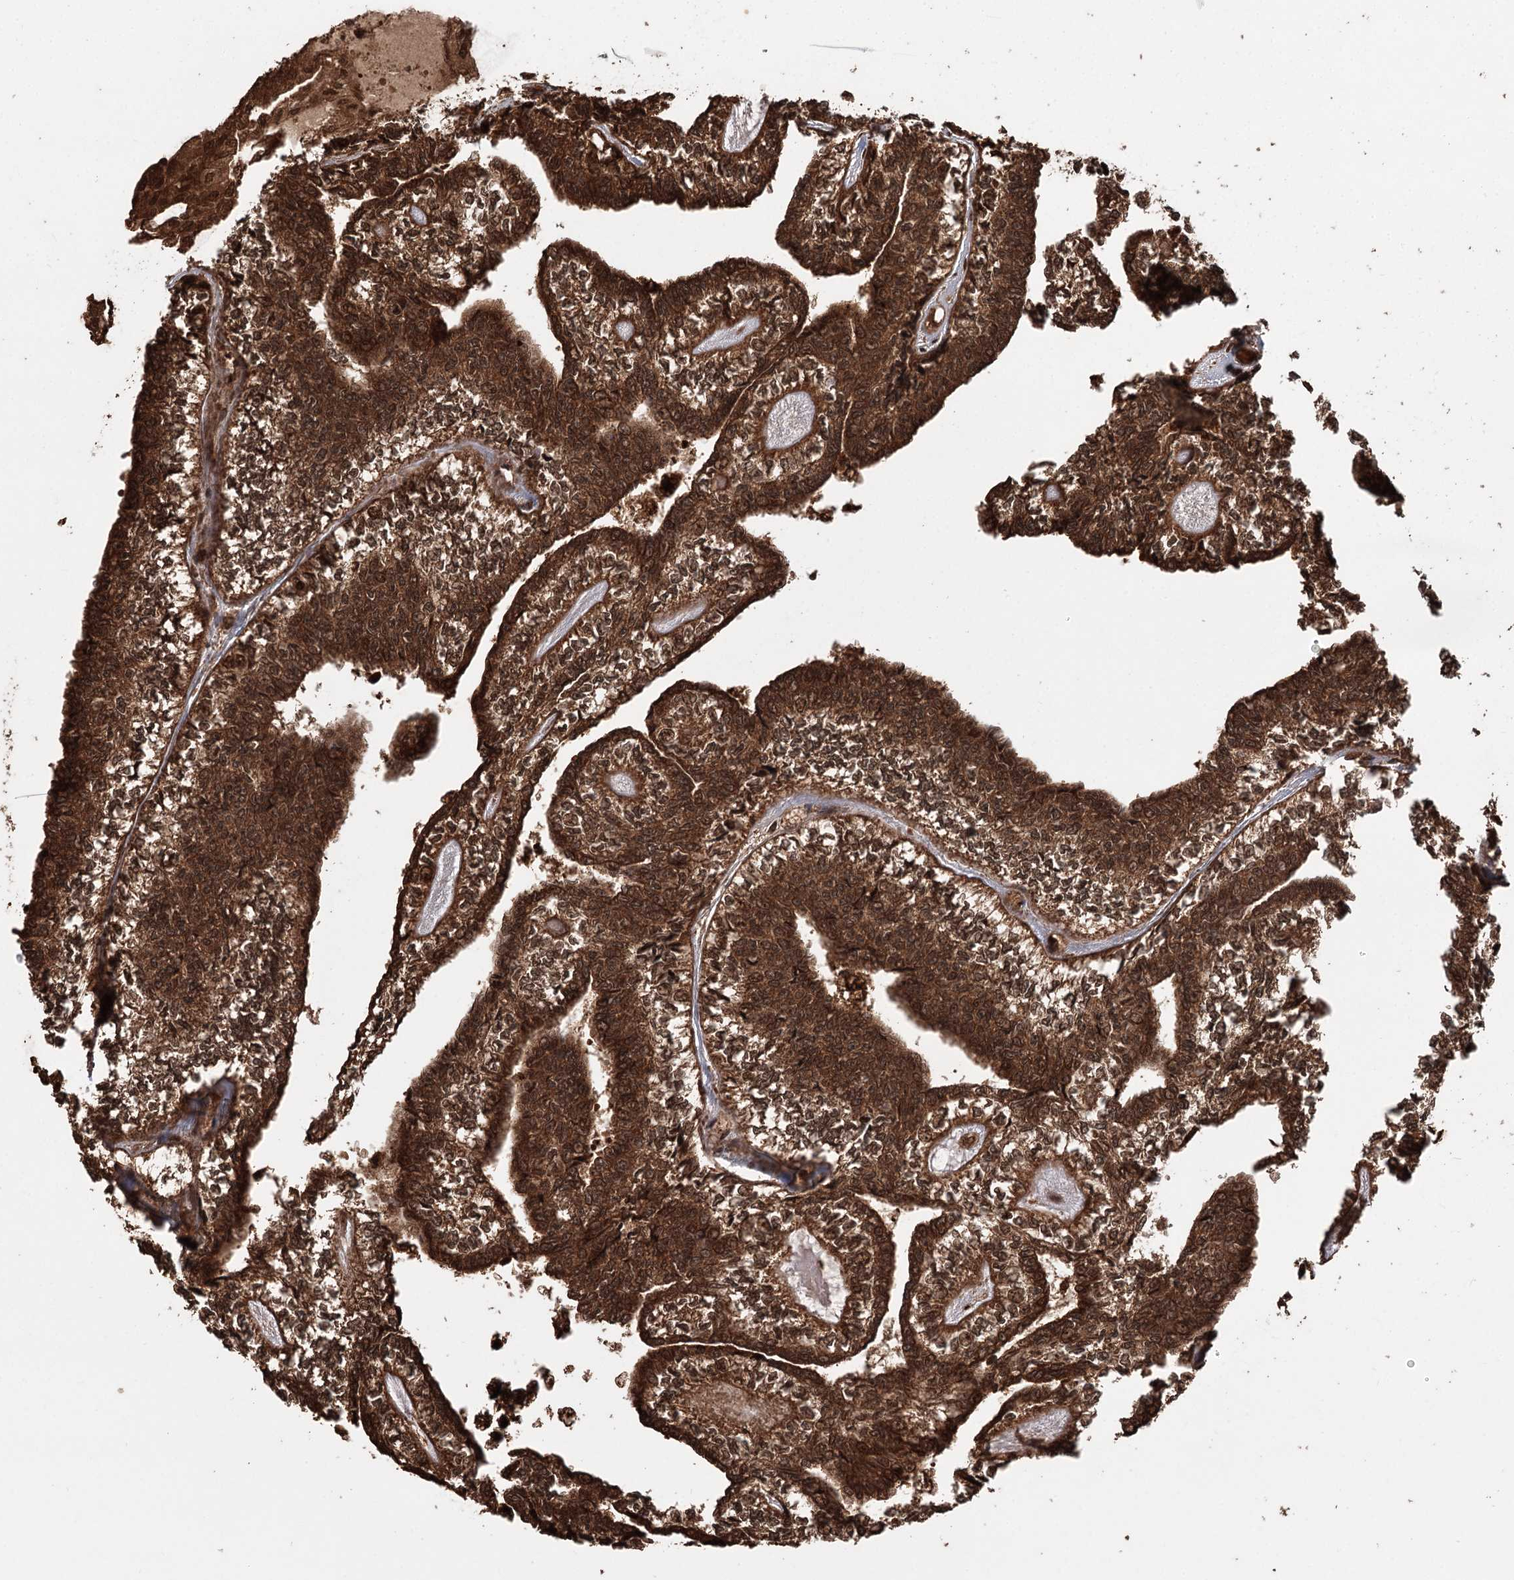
{"staining": {"intensity": "strong", "quantity": ">75%", "location": "cytoplasmic/membranous,nuclear"}, "tissue": "head and neck cancer", "cell_type": "Tumor cells", "image_type": "cancer", "snomed": [{"axis": "morphology", "description": "Adenocarcinoma, NOS"}, {"axis": "topography", "description": "Head-Neck"}], "caption": "A high-resolution histopathology image shows immunohistochemistry staining of head and neck cancer, which displays strong cytoplasmic/membranous and nuclear staining in about >75% of tumor cells.", "gene": "N6AMT1", "patient": {"sex": "female", "age": 73}}